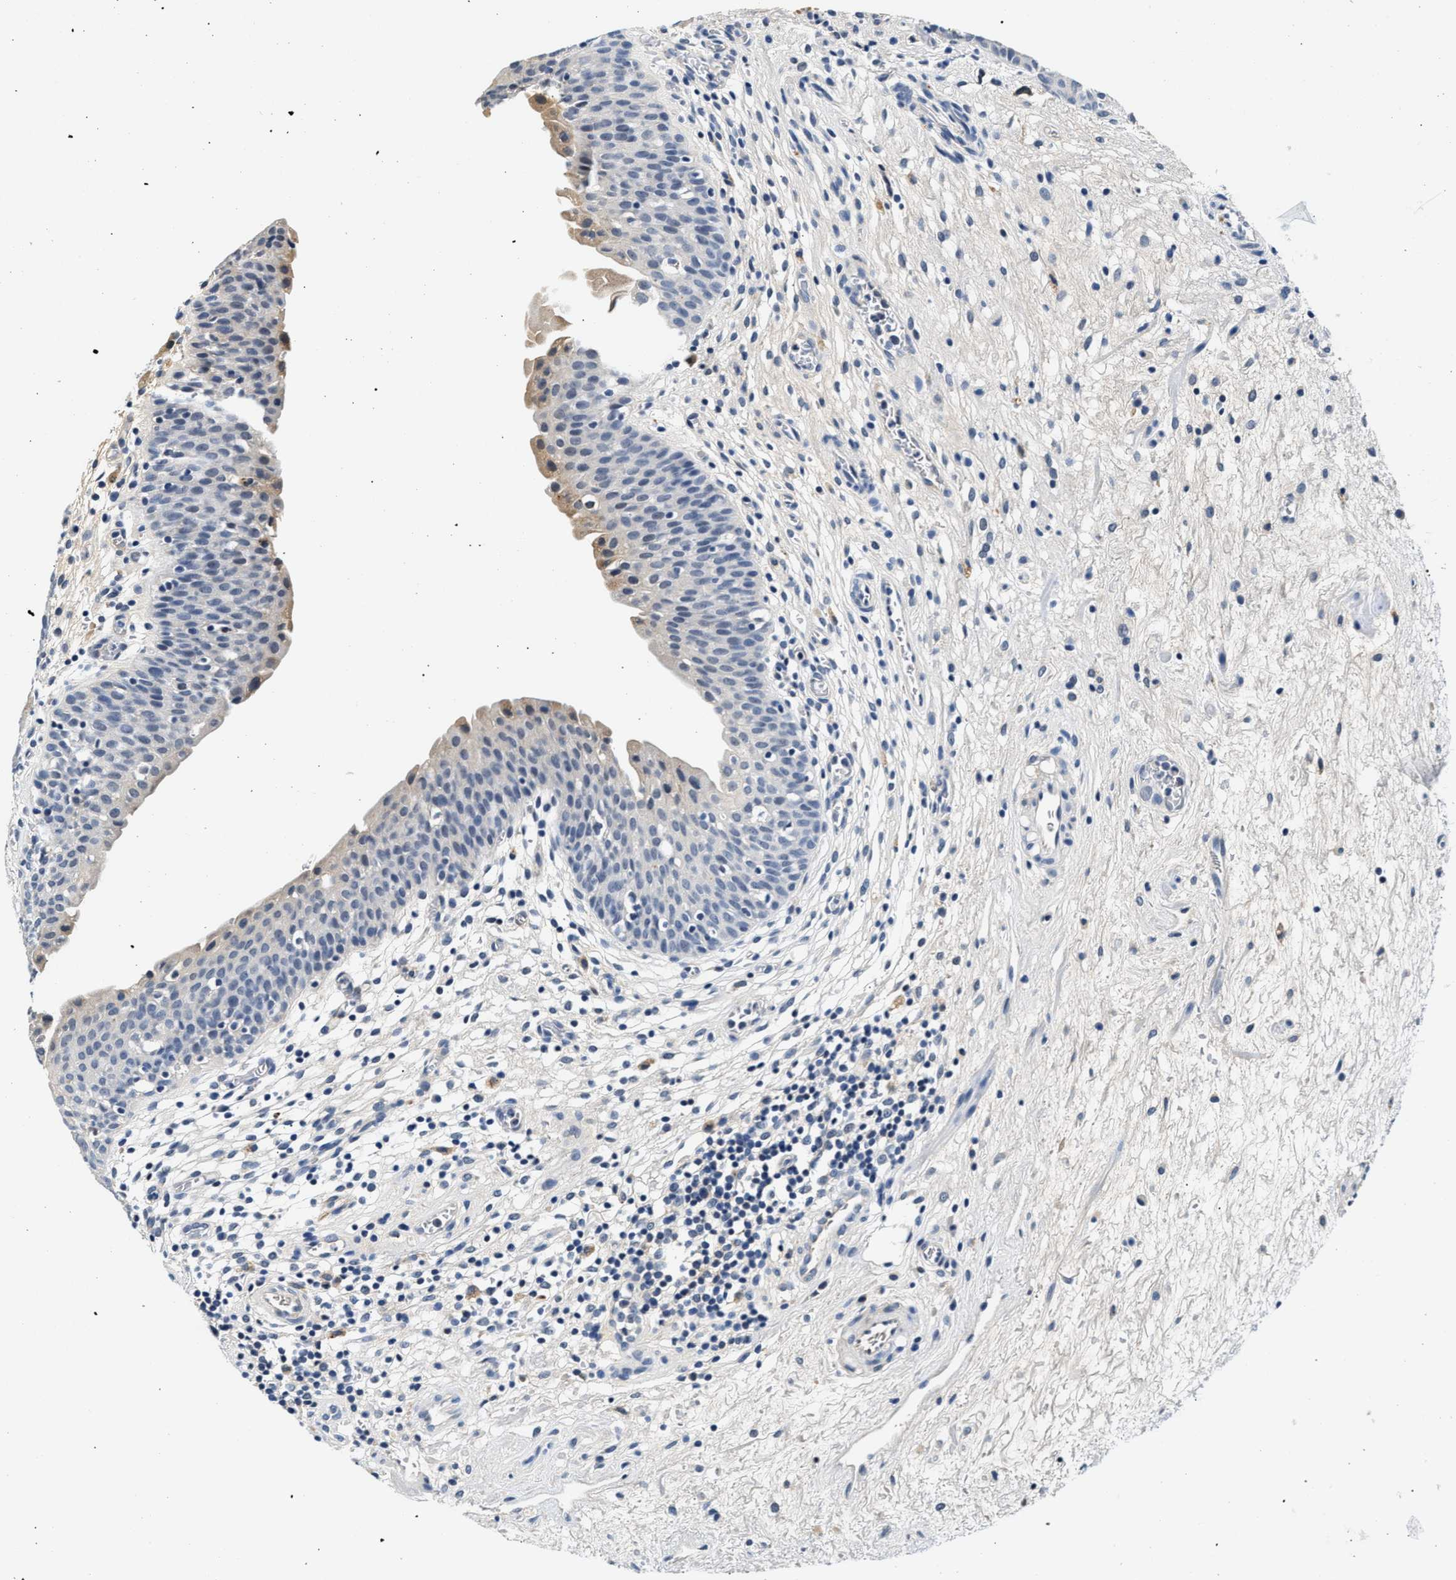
{"staining": {"intensity": "weak", "quantity": "<25%", "location": "cytoplasmic/membranous"}, "tissue": "urinary bladder", "cell_type": "Urothelial cells", "image_type": "normal", "snomed": [{"axis": "morphology", "description": "Normal tissue, NOS"}, {"axis": "topography", "description": "Urinary bladder"}], "caption": "Immunohistochemistry photomicrograph of benign urinary bladder stained for a protein (brown), which displays no positivity in urothelial cells. (DAB (3,3'-diaminobenzidine) immunohistochemistry, high magnification).", "gene": "MED22", "patient": {"sex": "male", "age": 37}}